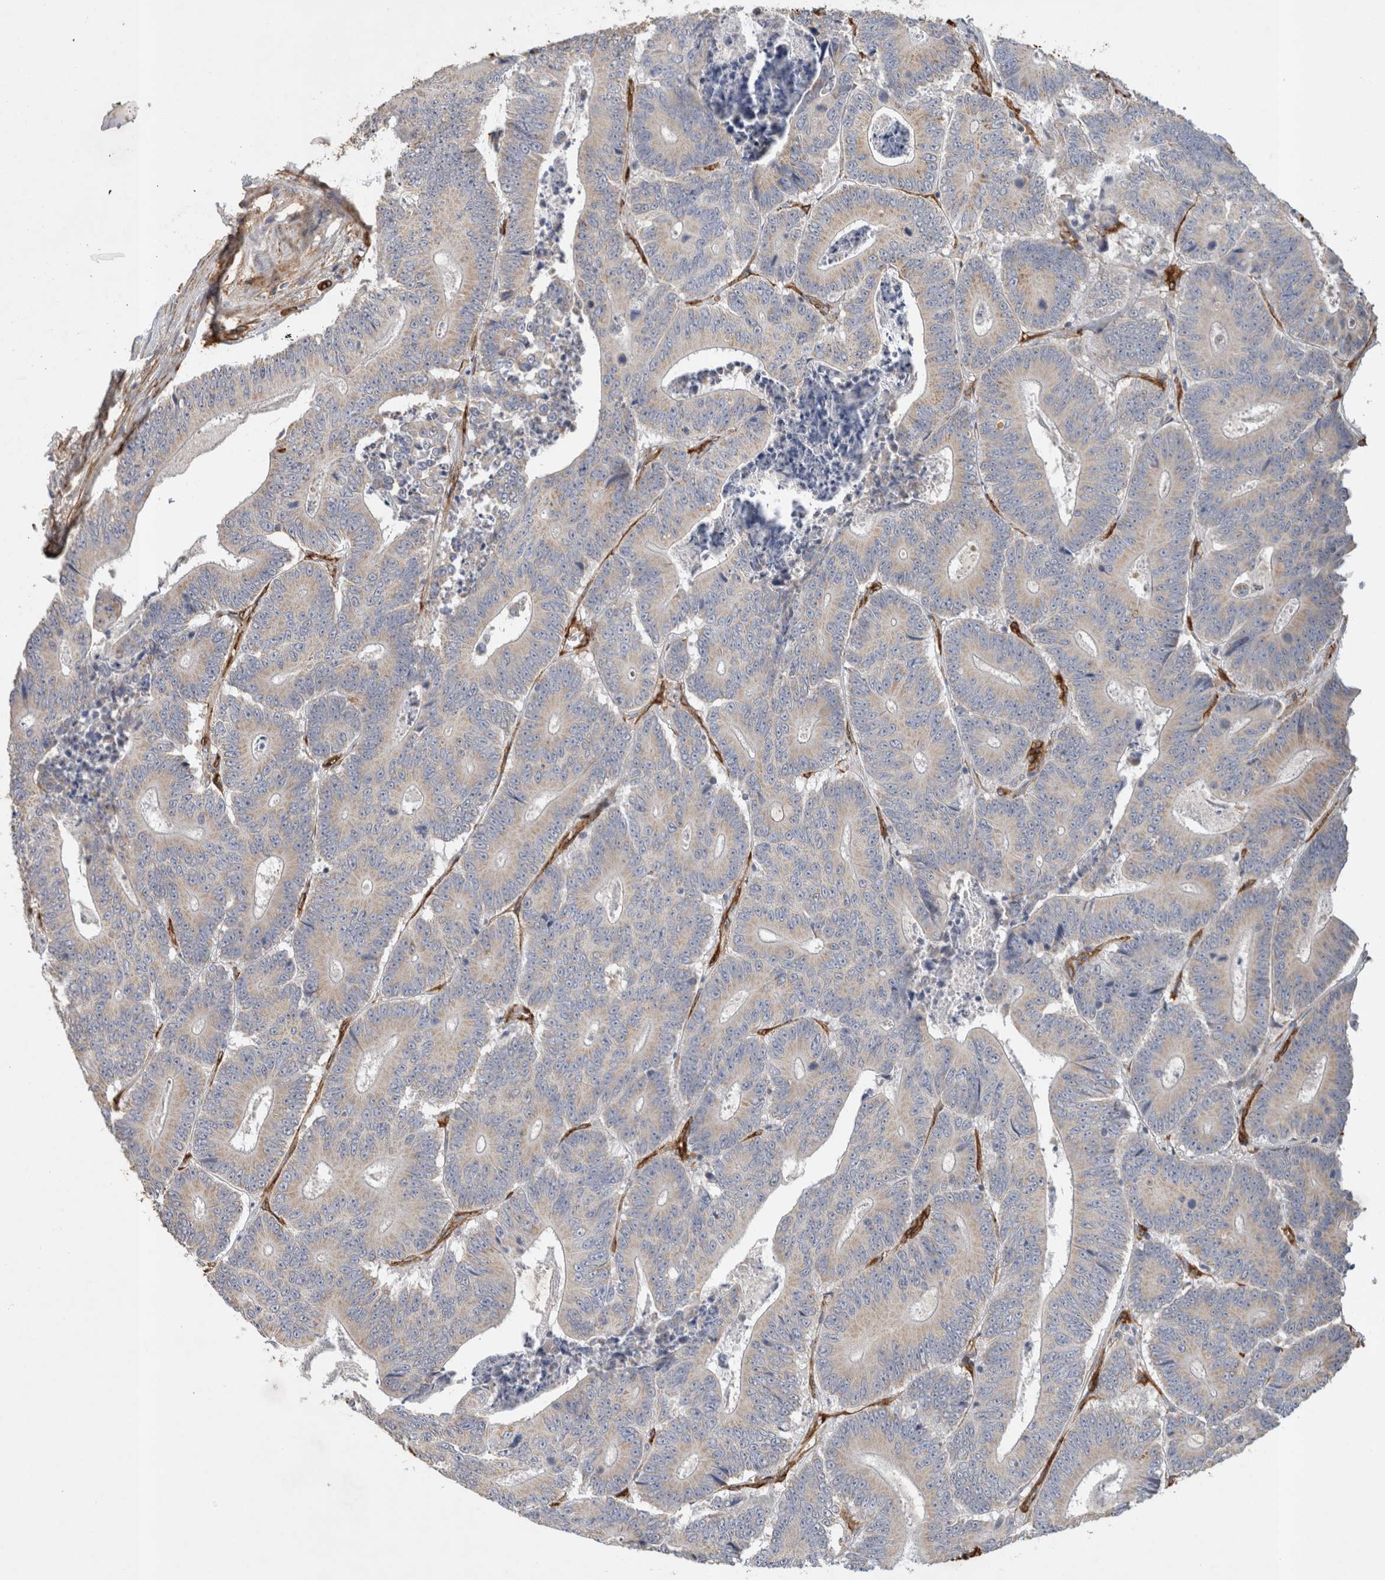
{"staining": {"intensity": "negative", "quantity": "none", "location": "none"}, "tissue": "colorectal cancer", "cell_type": "Tumor cells", "image_type": "cancer", "snomed": [{"axis": "morphology", "description": "Adenocarcinoma, NOS"}, {"axis": "topography", "description": "Colon"}], "caption": "High magnification brightfield microscopy of adenocarcinoma (colorectal) stained with DAB (3,3'-diaminobenzidine) (brown) and counterstained with hematoxylin (blue): tumor cells show no significant staining. Brightfield microscopy of IHC stained with DAB (3,3'-diaminobenzidine) (brown) and hematoxylin (blue), captured at high magnification.", "gene": "JMJD4", "patient": {"sex": "male", "age": 83}}